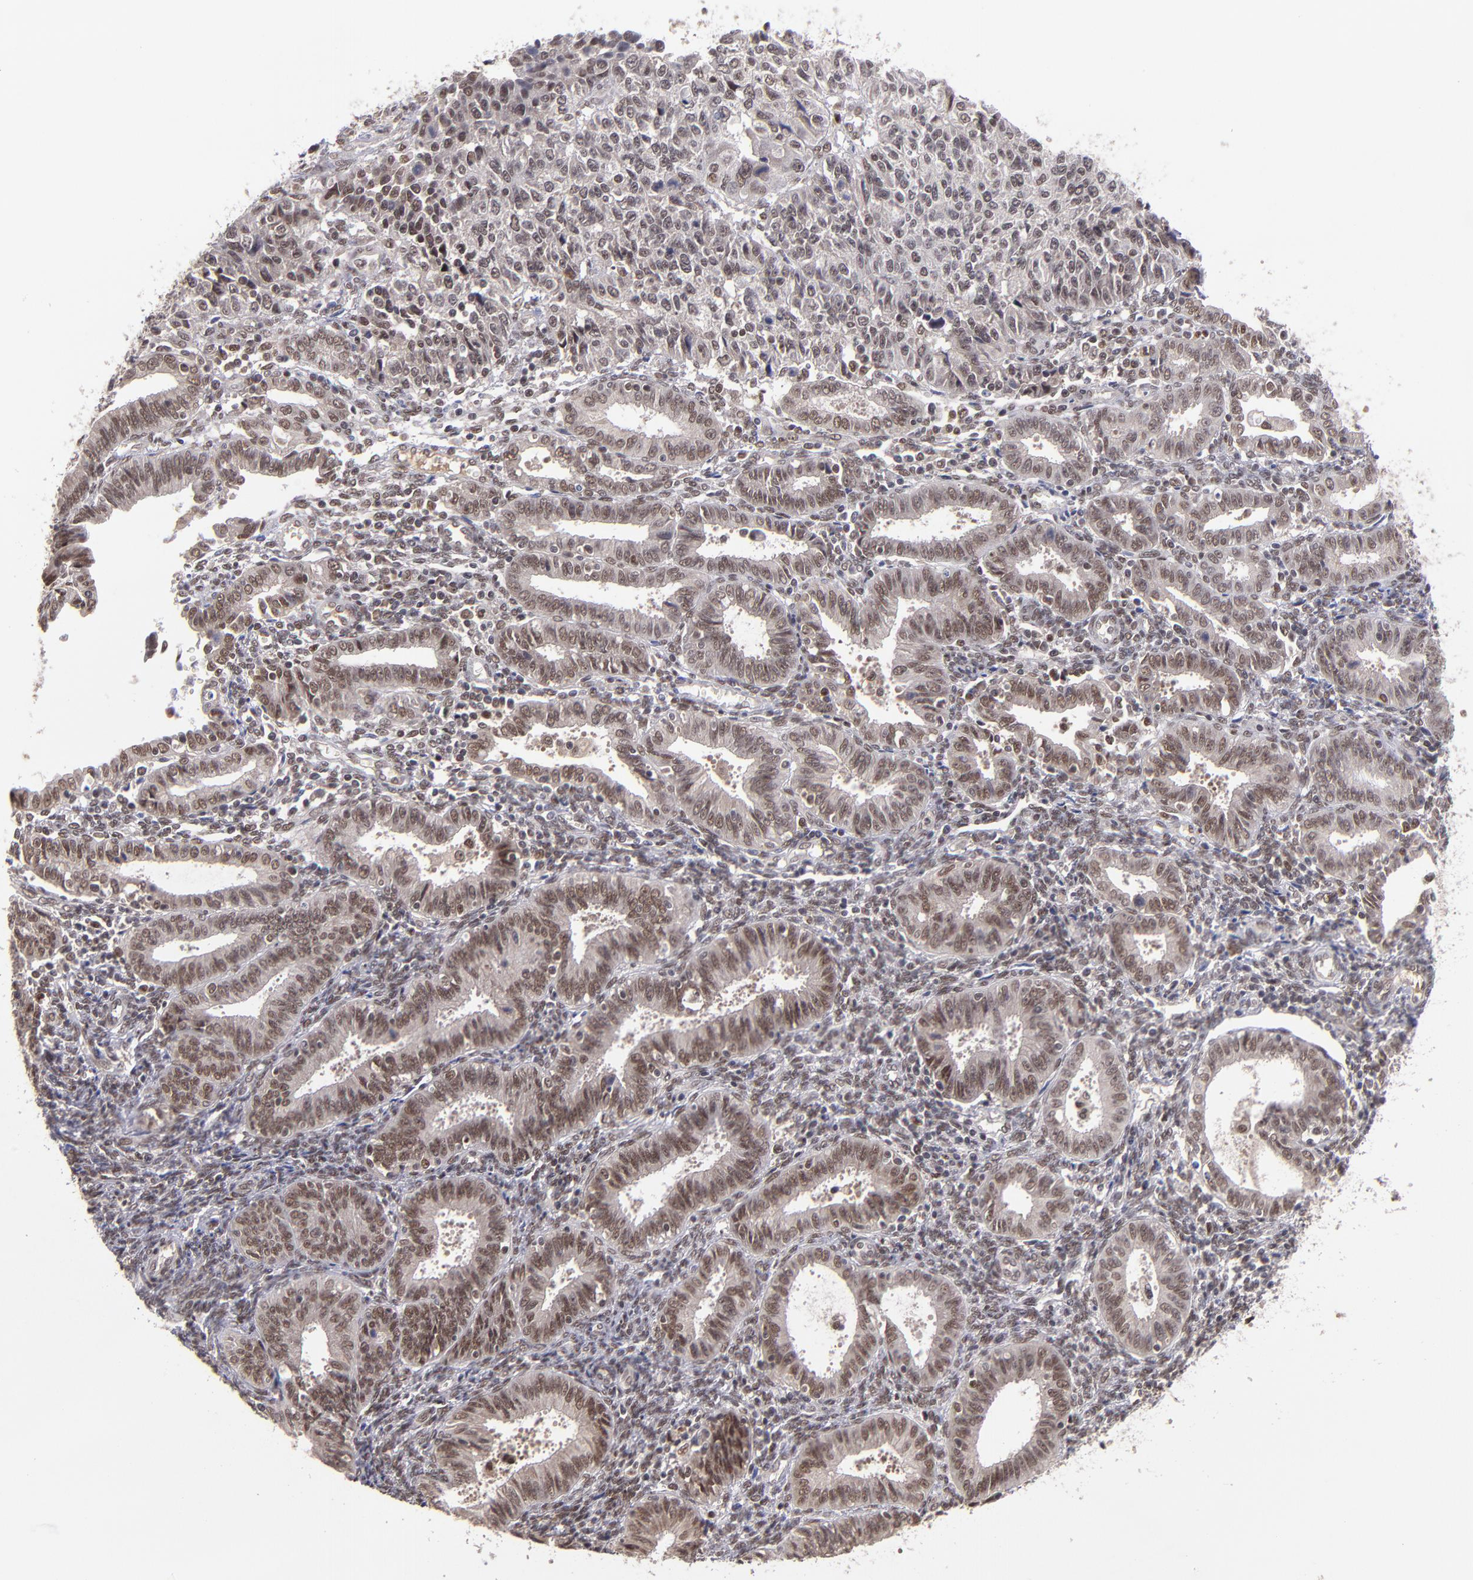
{"staining": {"intensity": "moderate", "quantity": ">75%", "location": "nuclear"}, "tissue": "endometrial cancer", "cell_type": "Tumor cells", "image_type": "cancer", "snomed": [{"axis": "morphology", "description": "Adenocarcinoma, NOS"}, {"axis": "topography", "description": "Endometrium"}], "caption": "A histopathology image of human endometrial cancer (adenocarcinoma) stained for a protein shows moderate nuclear brown staining in tumor cells.", "gene": "EP300", "patient": {"sex": "female", "age": 42}}